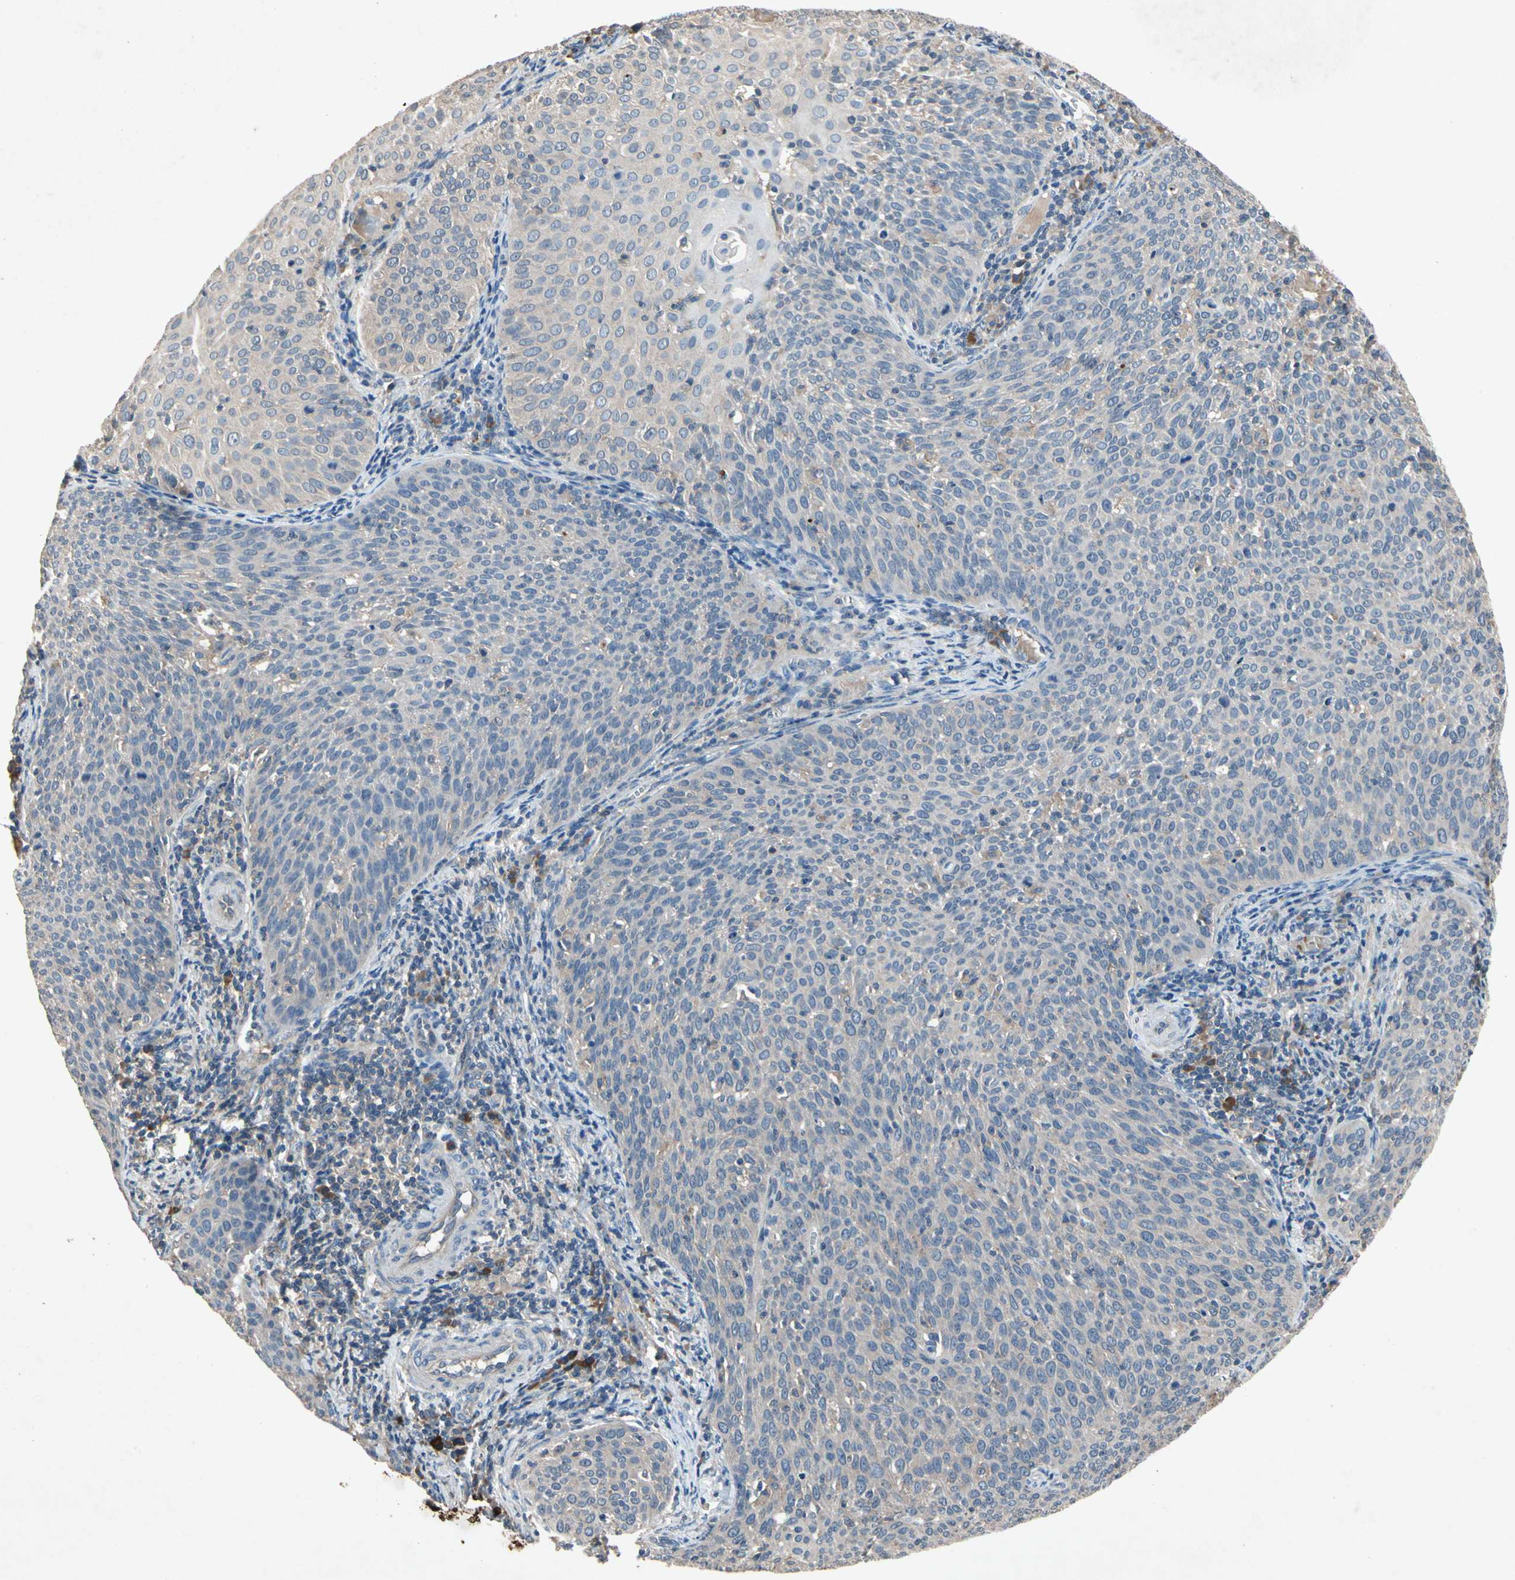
{"staining": {"intensity": "weak", "quantity": "25%-75%", "location": "cytoplasmic/membranous"}, "tissue": "cervical cancer", "cell_type": "Tumor cells", "image_type": "cancer", "snomed": [{"axis": "morphology", "description": "Squamous cell carcinoma, NOS"}, {"axis": "topography", "description": "Cervix"}], "caption": "Immunohistochemical staining of cervical squamous cell carcinoma reveals low levels of weak cytoplasmic/membranous protein expression in about 25%-75% of tumor cells.", "gene": "IL1RL1", "patient": {"sex": "female", "age": 38}}